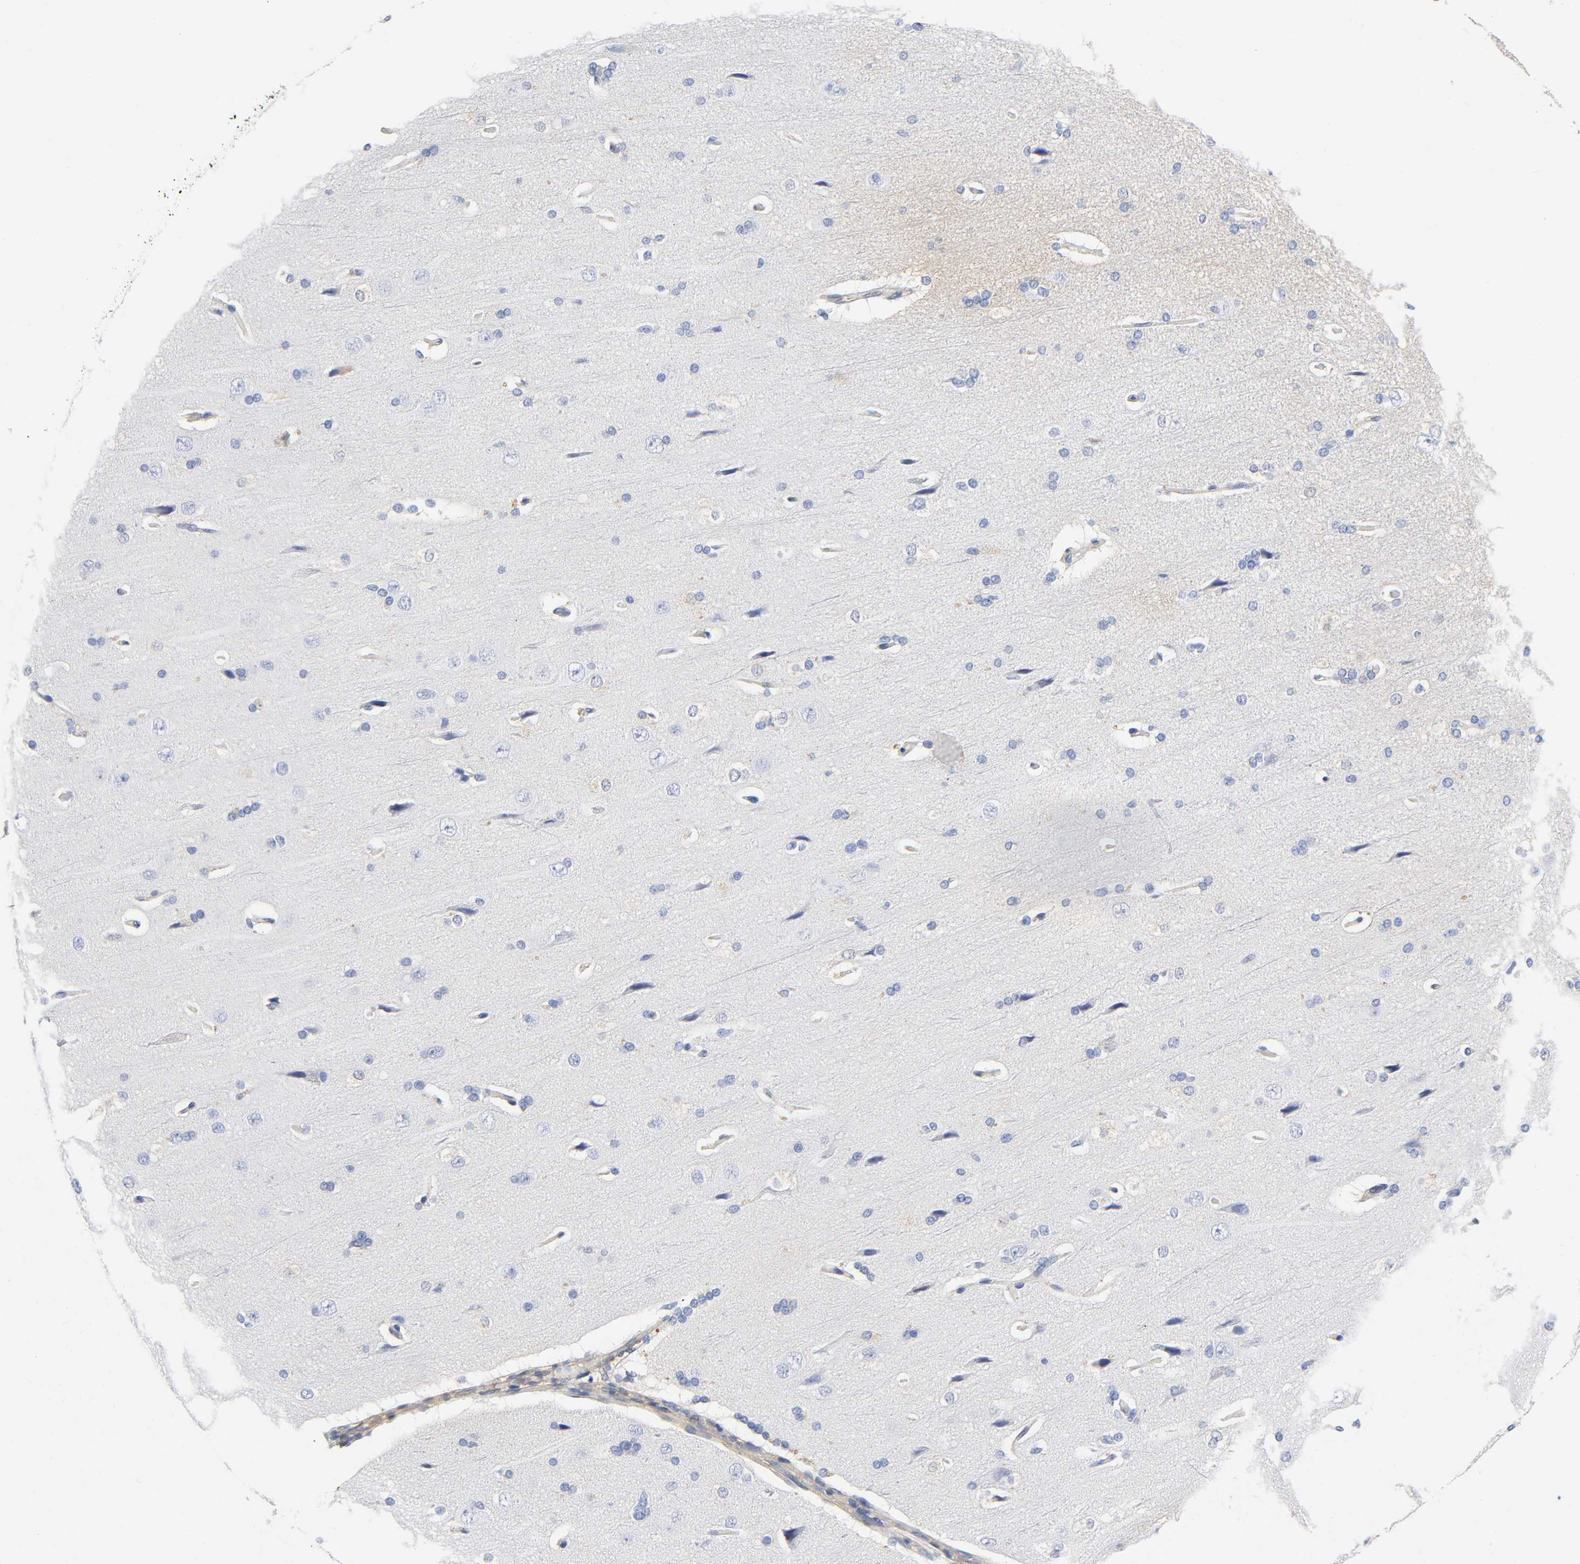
{"staining": {"intensity": "negative", "quantity": "none", "location": "none"}, "tissue": "cerebral cortex", "cell_type": "Endothelial cells", "image_type": "normal", "snomed": [{"axis": "morphology", "description": "Normal tissue, NOS"}, {"axis": "topography", "description": "Cerebral cortex"}], "caption": "An IHC image of benign cerebral cortex is shown. There is no staining in endothelial cells of cerebral cortex.", "gene": "TNC", "patient": {"sex": "male", "age": 62}}